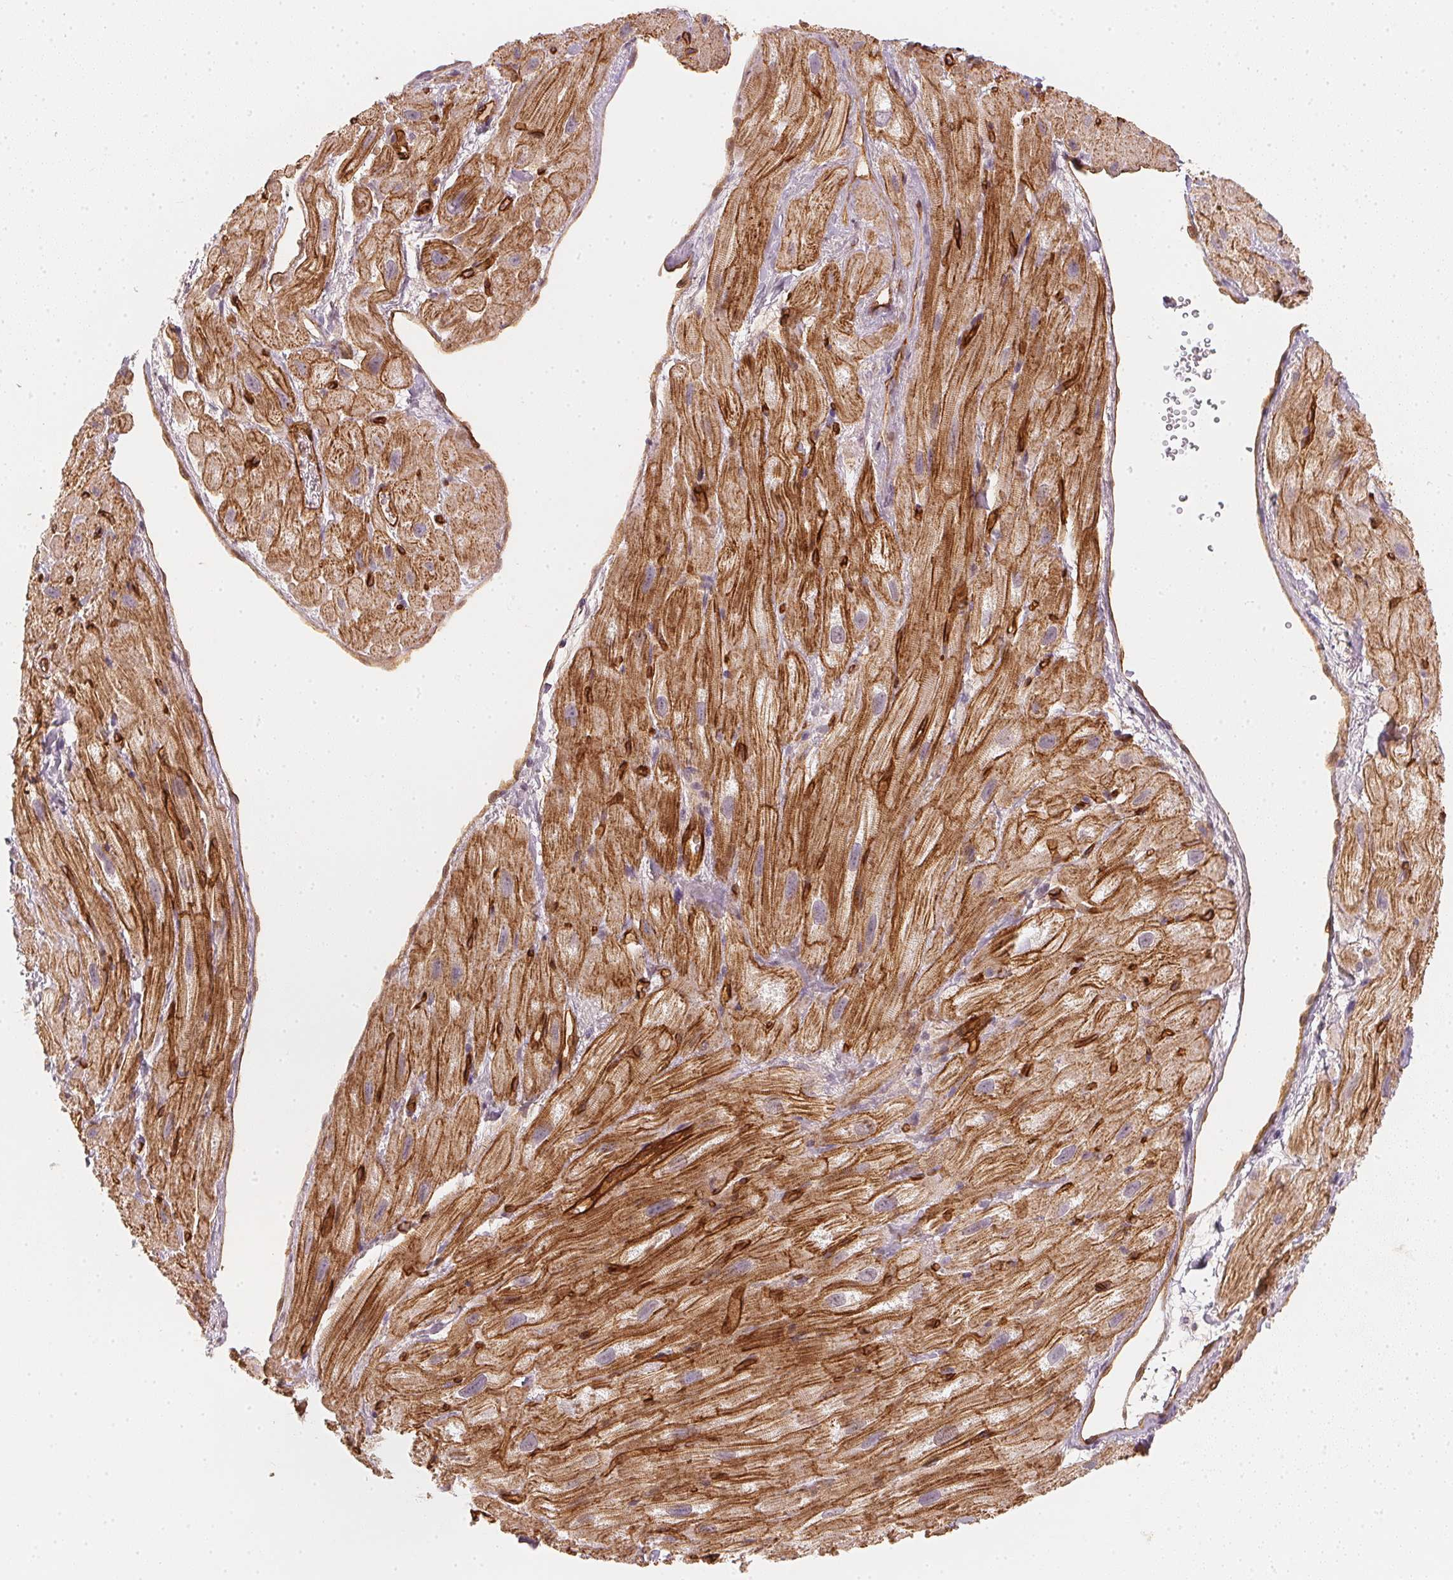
{"staining": {"intensity": "moderate", "quantity": ">75%", "location": "cytoplasmic/membranous"}, "tissue": "heart muscle", "cell_type": "Cardiomyocytes", "image_type": "normal", "snomed": [{"axis": "morphology", "description": "Normal tissue, NOS"}, {"axis": "topography", "description": "Heart"}], "caption": "Immunohistochemistry (IHC) micrograph of benign heart muscle: heart muscle stained using immunohistochemistry (IHC) displays medium levels of moderate protein expression localized specifically in the cytoplasmic/membranous of cardiomyocytes, appearing as a cytoplasmic/membranous brown color.", "gene": "CIB1", "patient": {"sex": "female", "age": 62}}